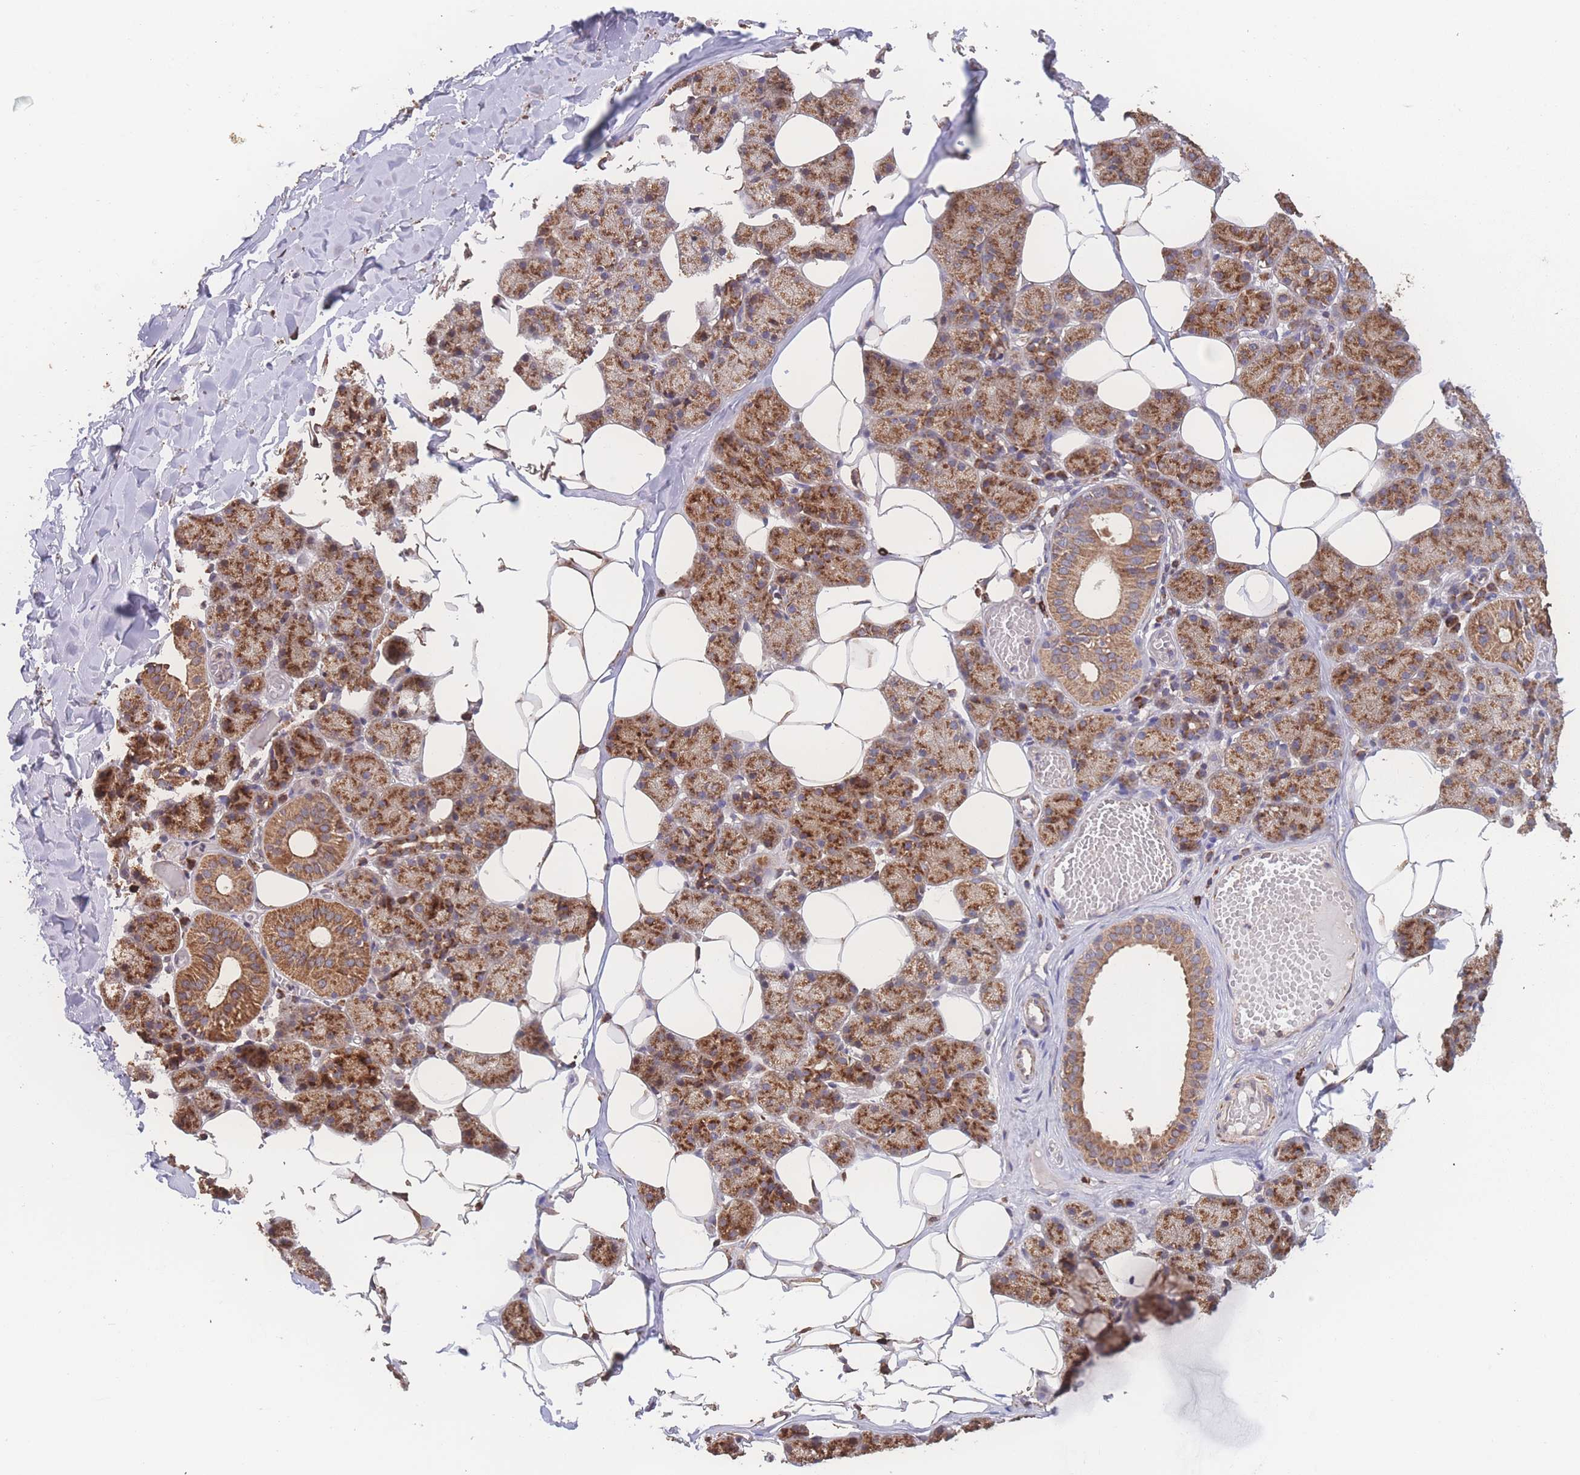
{"staining": {"intensity": "strong", "quantity": ">75%", "location": "cytoplasmic/membranous"}, "tissue": "salivary gland", "cell_type": "Glandular cells", "image_type": "normal", "snomed": [{"axis": "morphology", "description": "Normal tissue, NOS"}, {"axis": "topography", "description": "Salivary gland"}], "caption": "Immunohistochemistry of unremarkable salivary gland displays high levels of strong cytoplasmic/membranous expression in approximately >75% of glandular cells.", "gene": "SGSM3", "patient": {"sex": "female", "age": 33}}